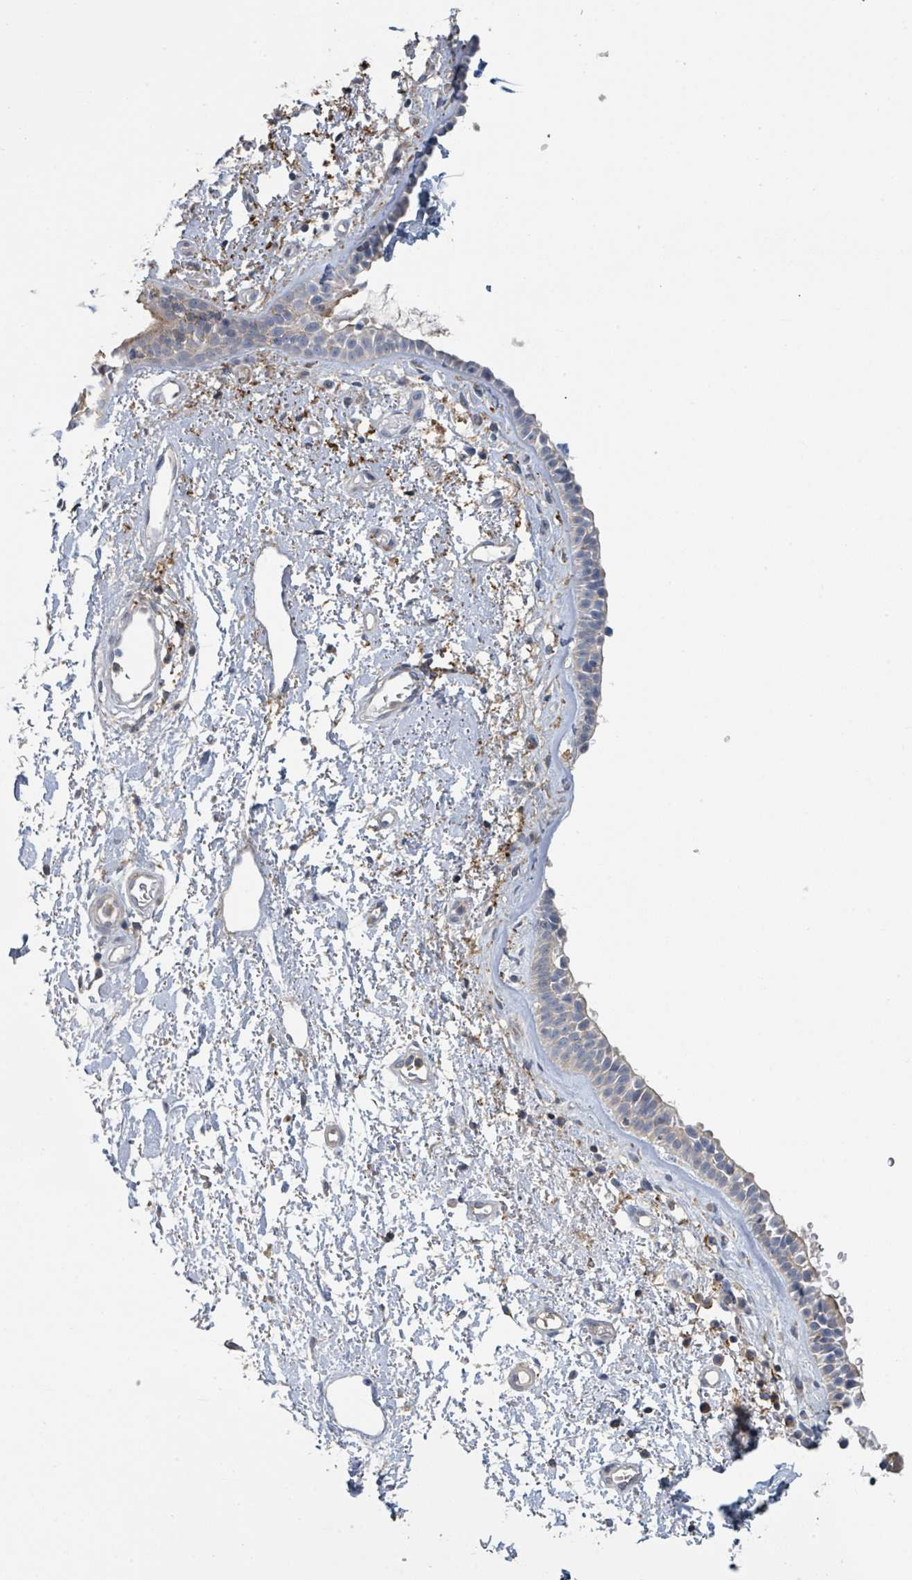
{"staining": {"intensity": "weak", "quantity": "<25%", "location": "cytoplasmic/membranous"}, "tissue": "nasopharynx", "cell_type": "Respiratory epithelial cells", "image_type": "normal", "snomed": [{"axis": "morphology", "description": "Normal tissue, NOS"}, {"axis": "topography", "description": "Cartilage tissue"}, {"axis": "topography", "description": "Nasopharynx"}], "caption": "Immunohistochemistry micrograph of unremarkable nasopharynx: human nasopharynx stained with DAB shows no significant protein expression in respiratory epithelial cells. Nuclei are stained in blue.", "gene": "LRRC42", "patient": {"sex": "male", "age": 56}}